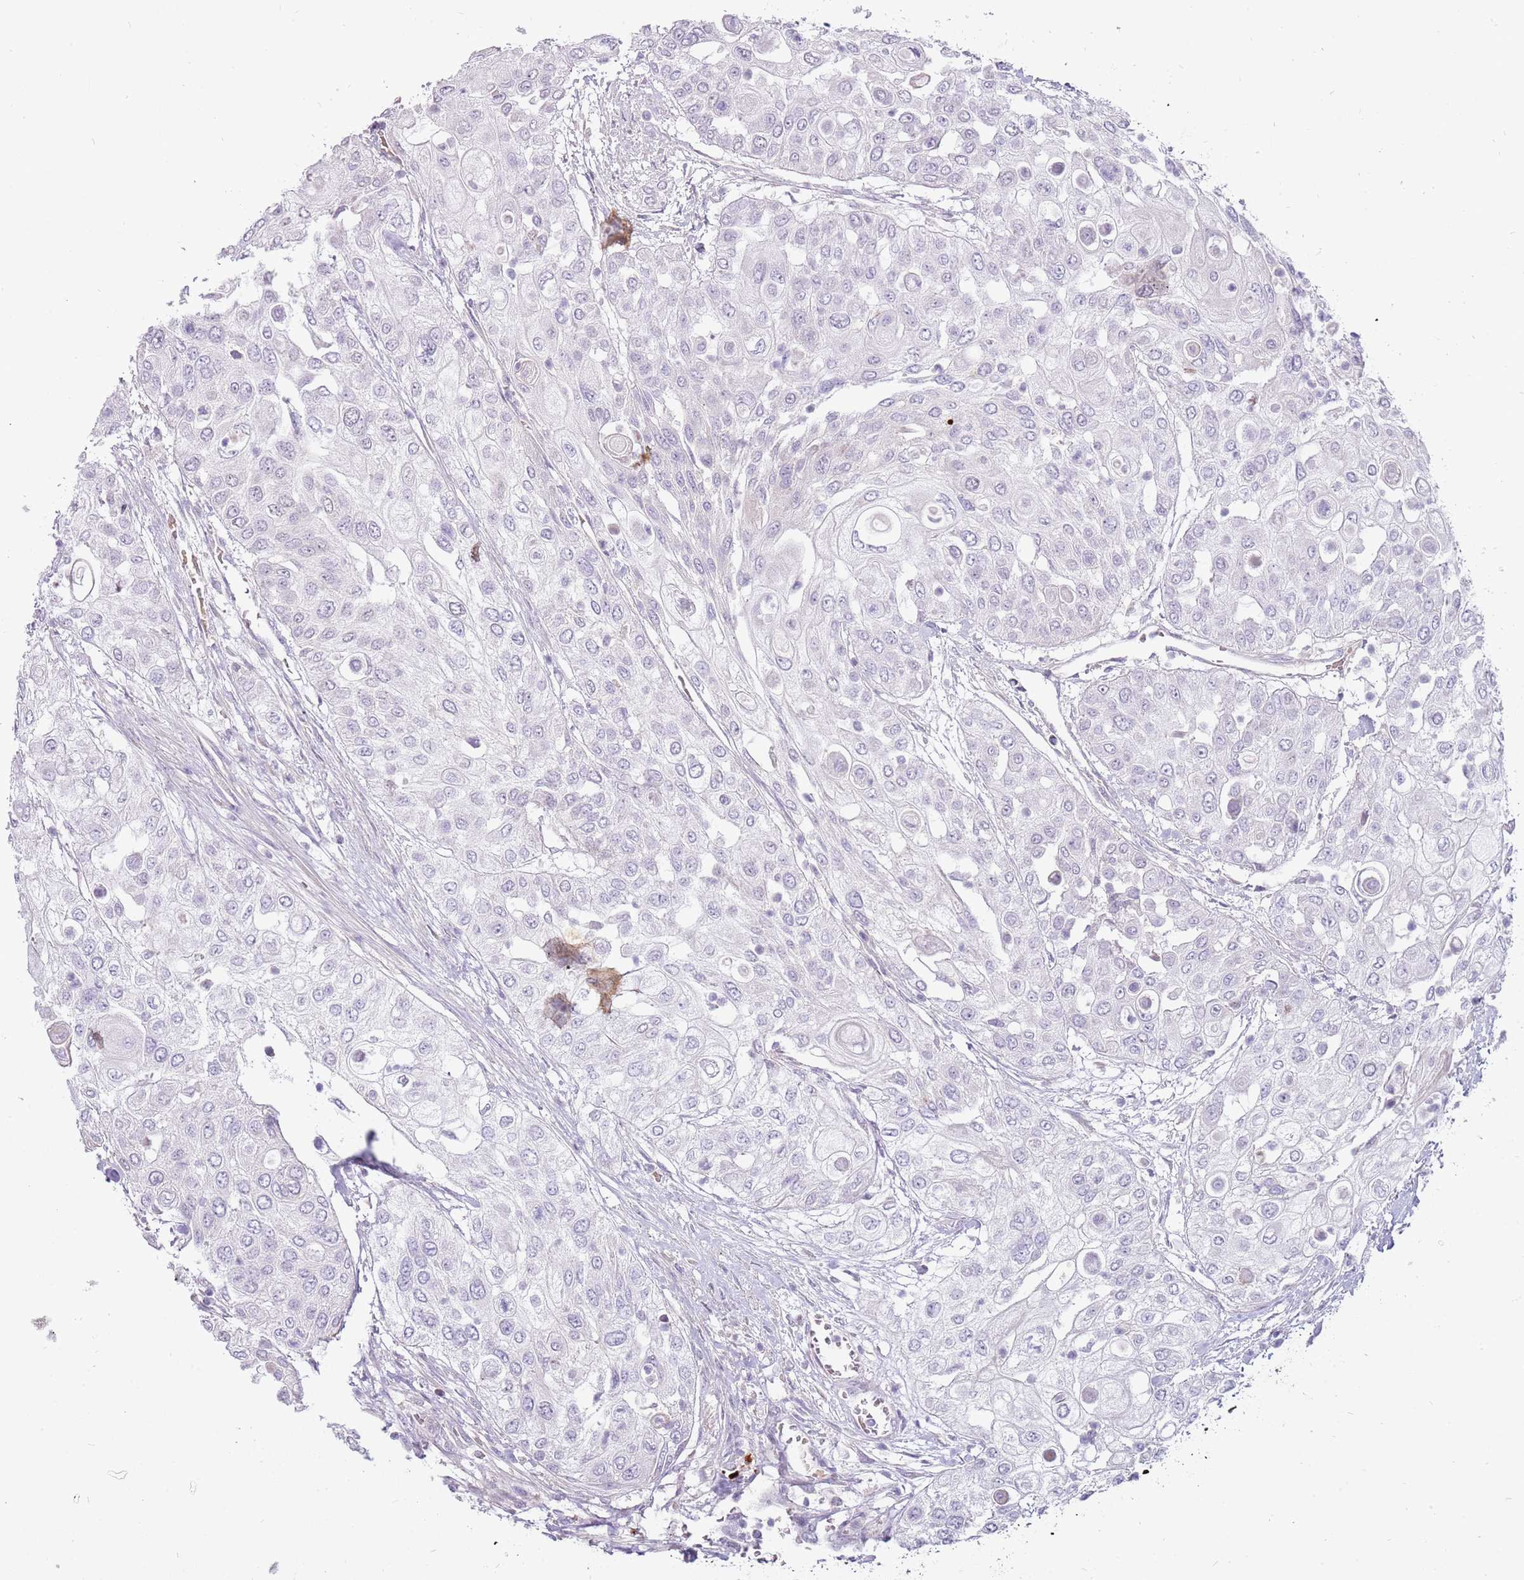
{"staining": {"intensity": "negative", "quantity": "none", "location": "none"}, "tissue": "urothelial cancer", "cell_type": "Tumor cells", "image_type": "cancer", "snomed": [{"axis": "morphology", "description": "Urothelial carcinoma, High grade"}, {"axis": "topography", "description": "Urinary bladder"}], "caption": "The micrograph reveals no staining of tumor cells in urothelial cancer.", "gene": "MCUB", "patient": {"sex": "female", "age": 79}}